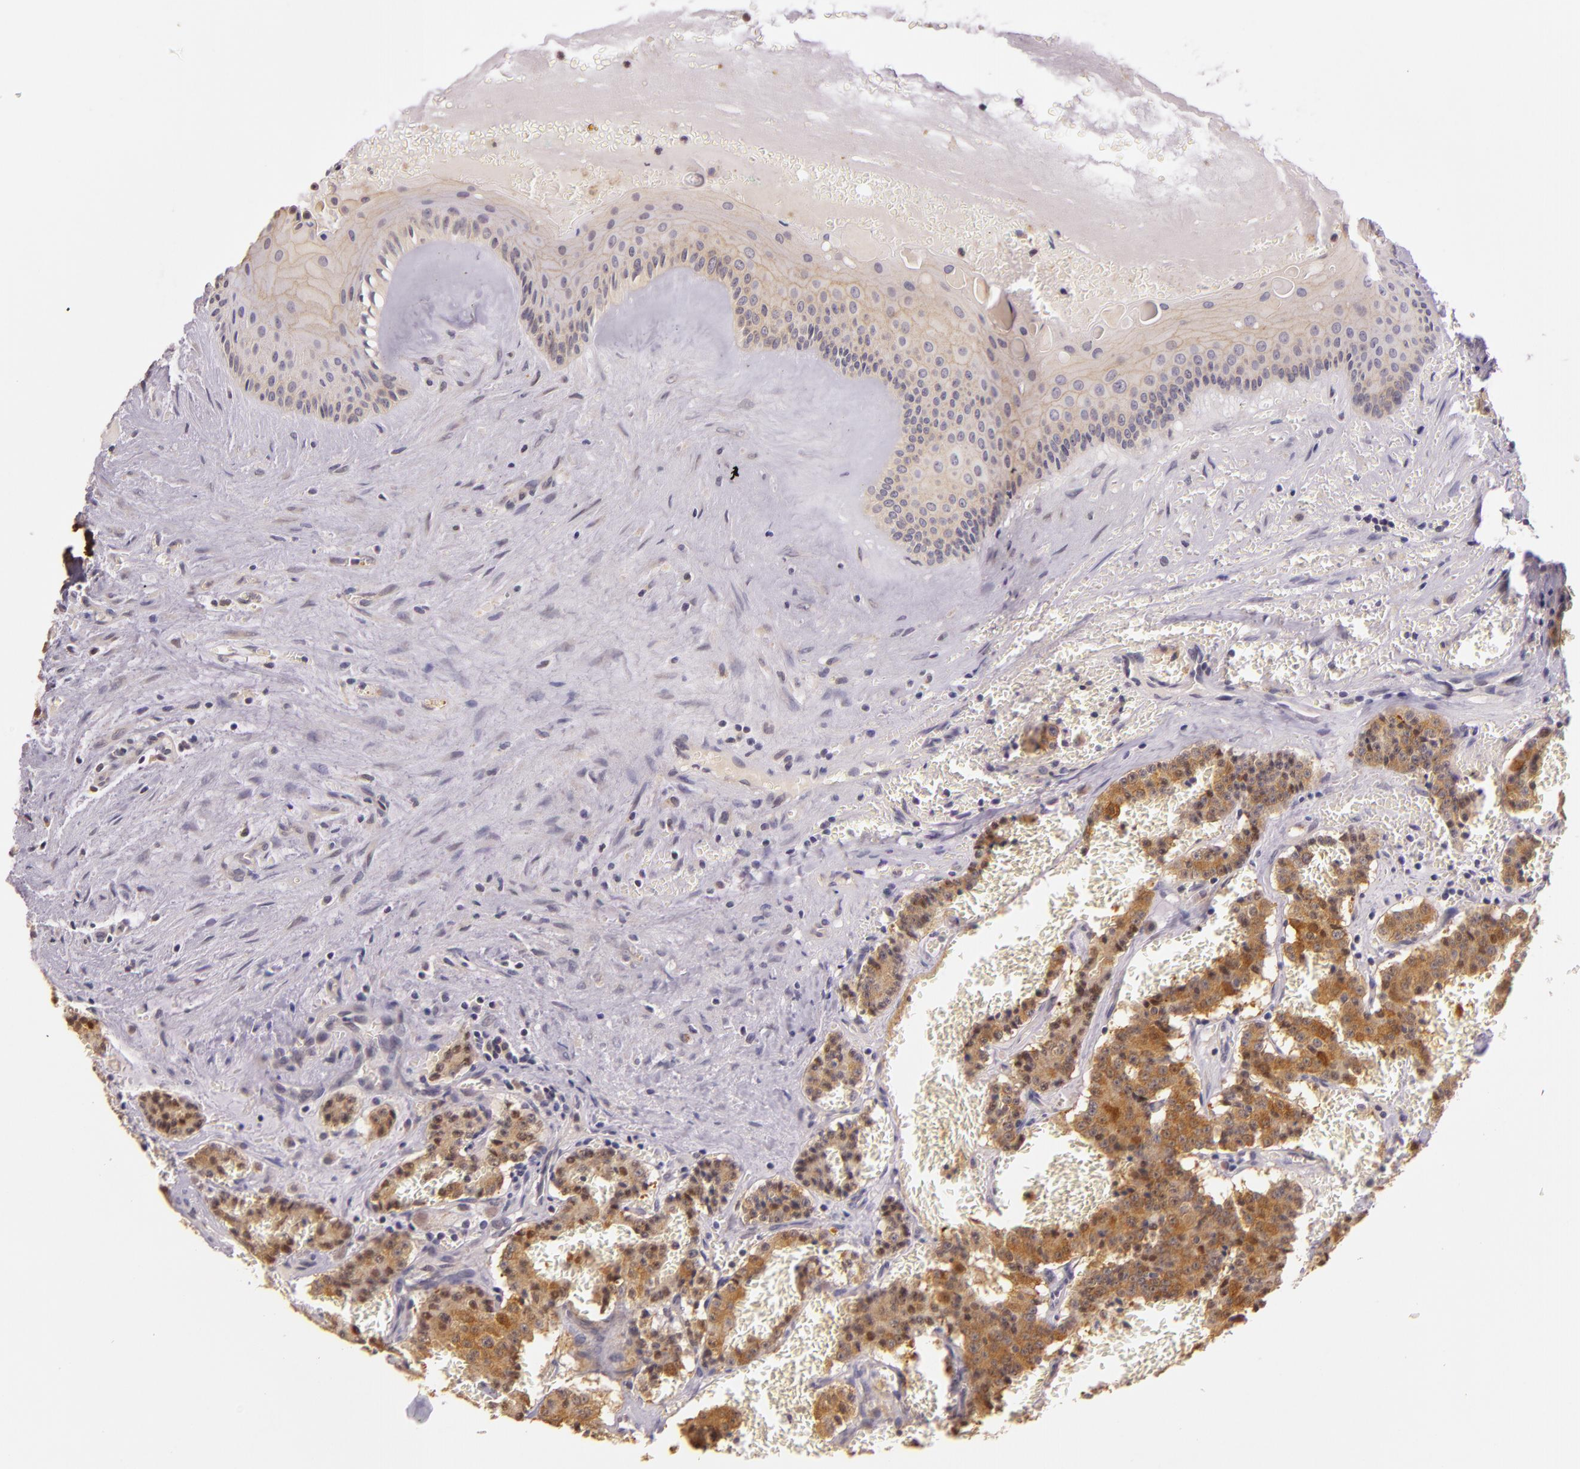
{"staining": {"intensity": "moderate", "quantity": ">75%", "location": "cytoplasmic/membranous"}, "tissue": "carcinoid", "cell_type": "Tumor cells", "image_type": "cancer", "snomed": [{"axis": "morphology", "description": "Carcinoid, malignant, NOS"}, {"axis": "topography", "description": "Bronchus"}], "caption": "Immunohistochemical staining of human carcinoid shows medium levels of moderate cytoplasmic/membranous protein positivity in about >75% of tumor cells.", "gene": "ARMH4", "patient": {"sex": "male", "age": 55}}